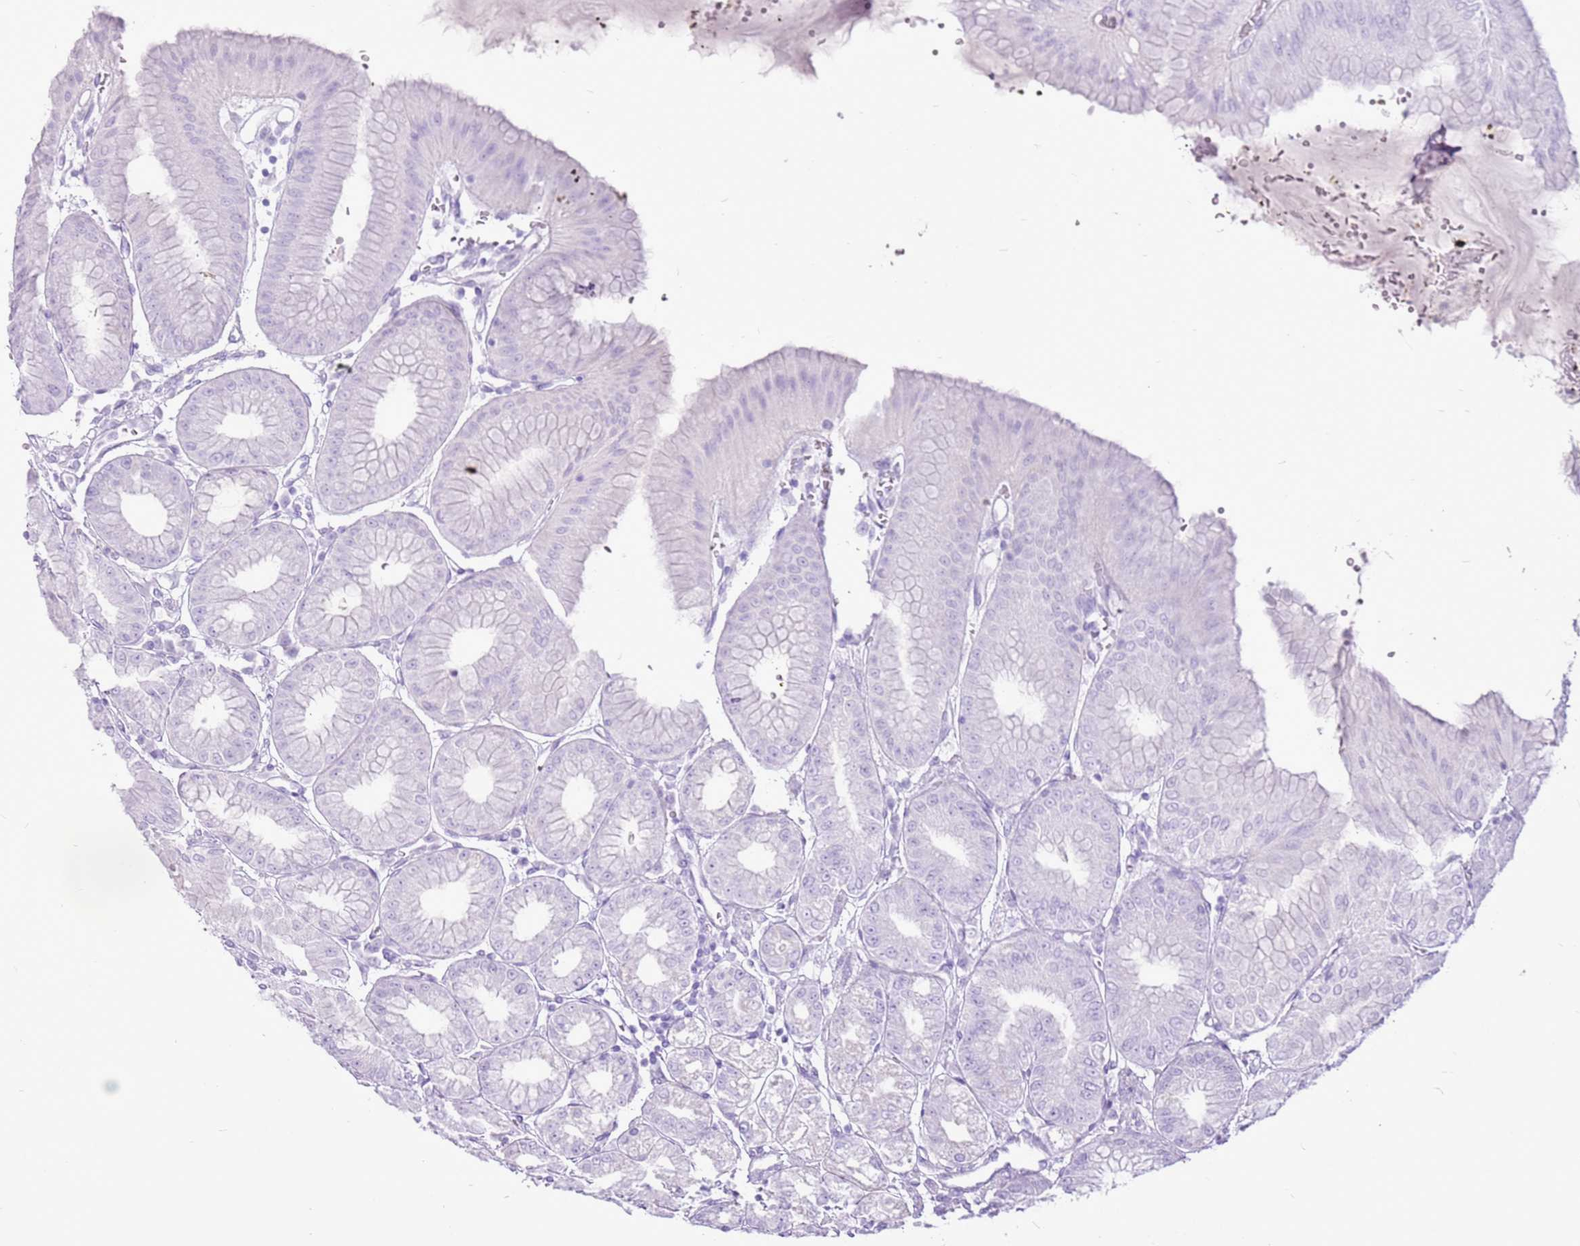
{"staining": {"intensity": "negative", "quantity": "none", "location": "none"}, "tissue": "stomach", "cell_type": "Glandular cells", "image_type": "normal", "snomed": [{"axis": "morphology", "description": "Normal tissue, NOS"}, {"axis": "topography", "description": "Stomach, lower"}], "caption": "This is an immunohistochemistry micrograph of normal human stomach. There is no expression in glandular cells.", "gene": "CNFN", "patient": {"sex": "male", "age": 71}}